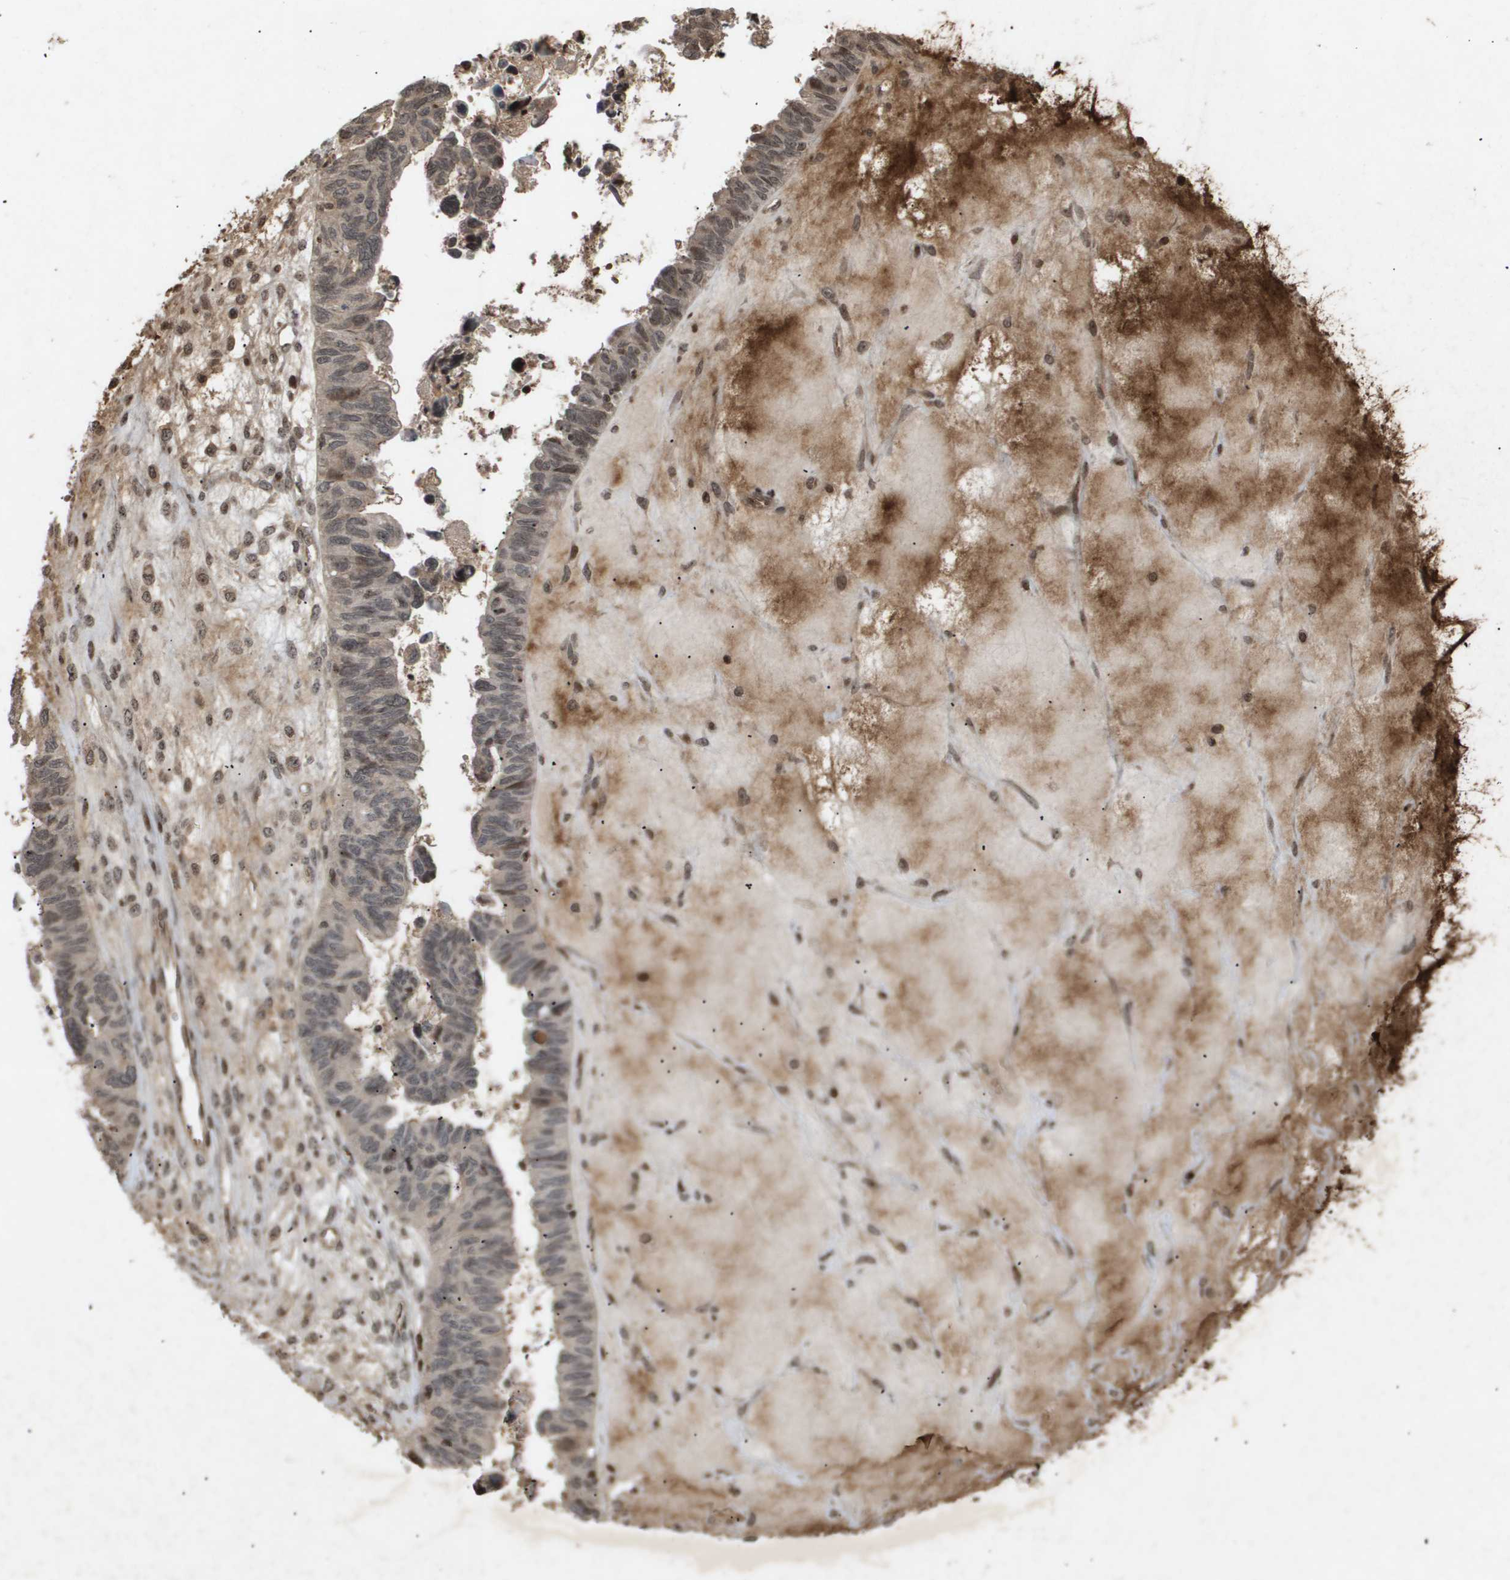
{"staining": {"intensity": "negative", "quantity": "none", "location": "none"}, "tissue": "ovarian cancer", "cell_type": "Tumor cells", "image_type": "cancer", "snomed": [{"axis": "morphology", "description": "Cystadenocarcinoma, serous, NOS"}, {"axis": "topography", "description": "Ovary"}], "caption": "Histopathology image shows no protein staining in tumor cells of ovarian serous cystadenocarcinoma tissue.", "gene": "HSPA6", "patient": {"sex": "female", "age": 79}}